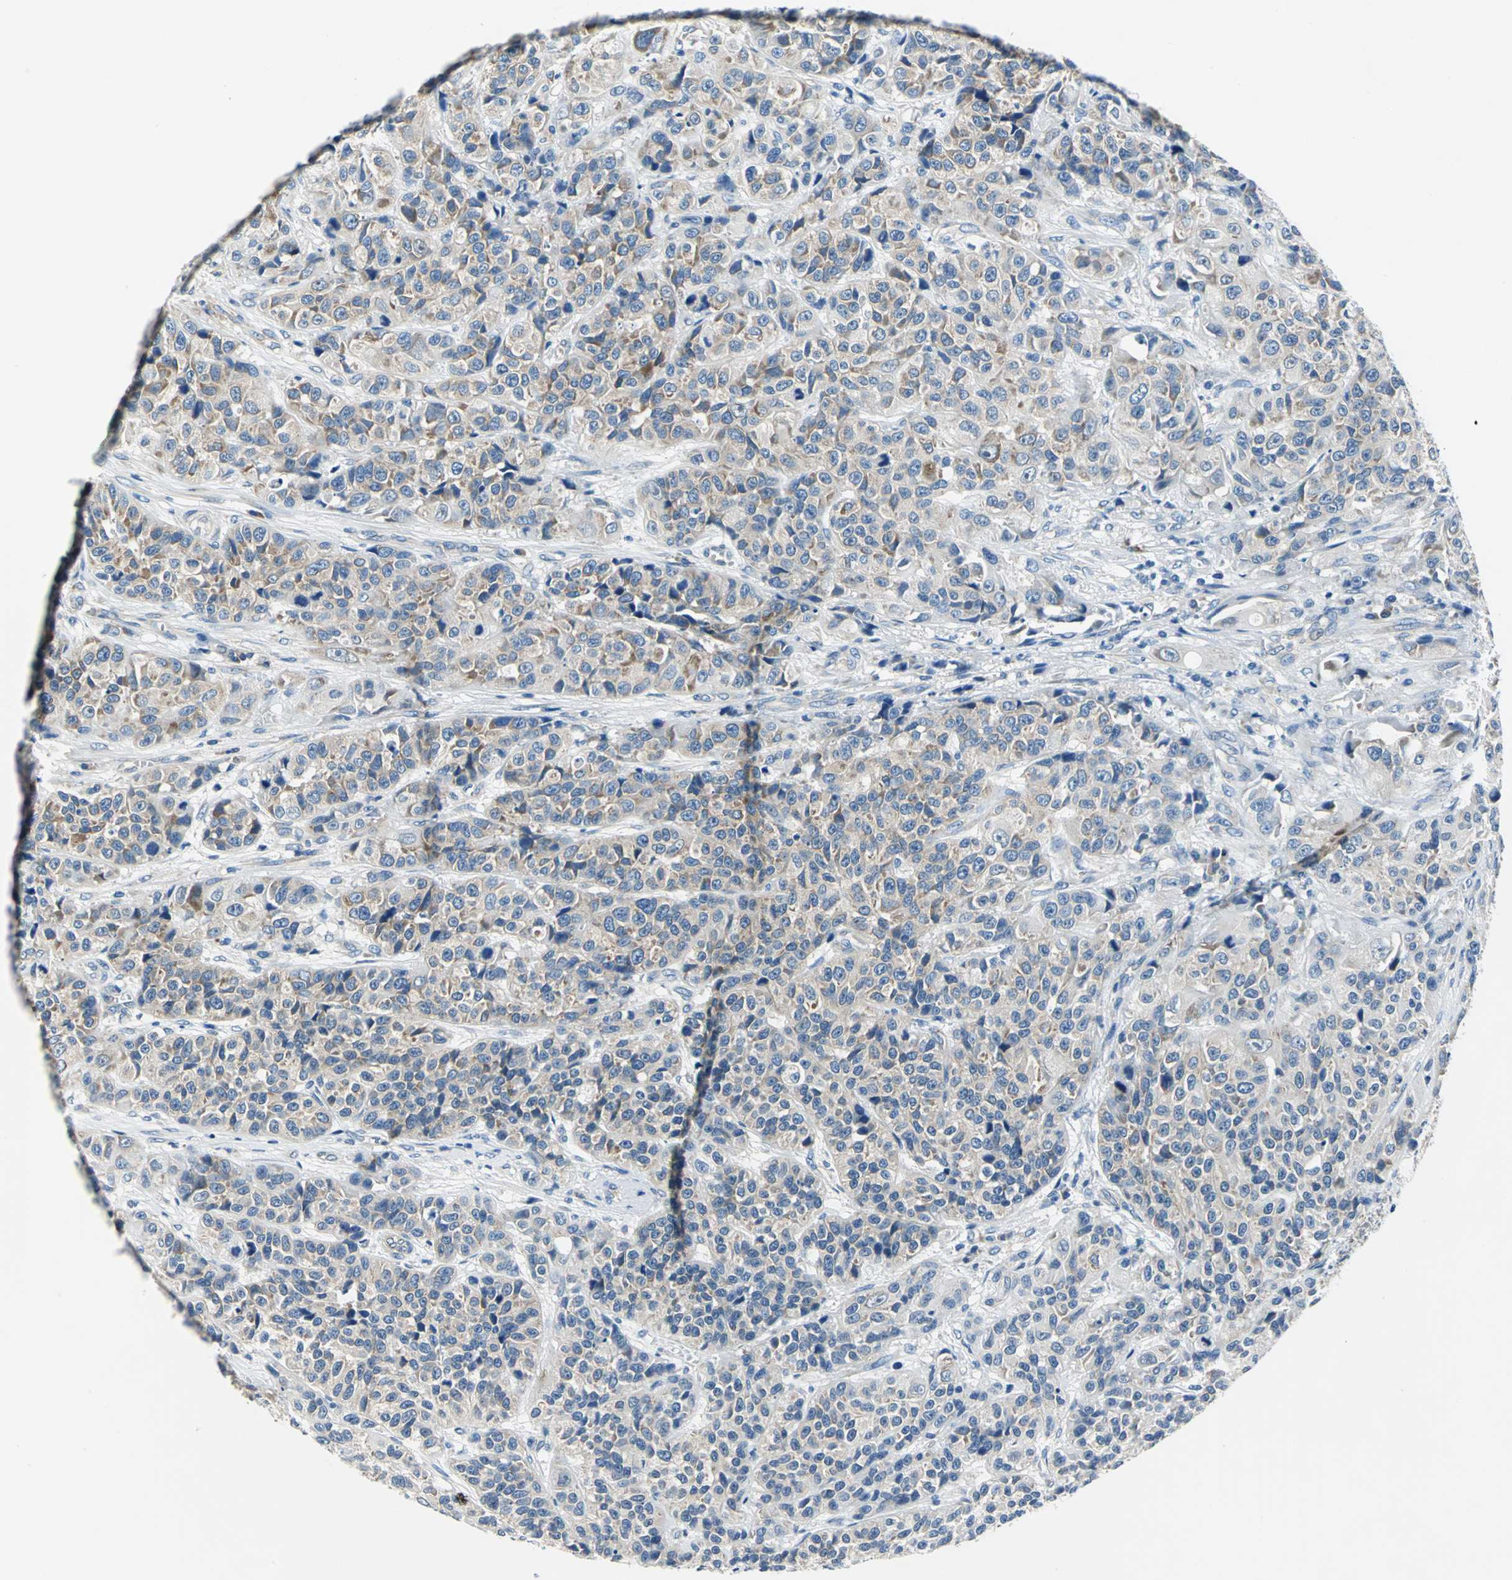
{"staining": {"intensity": "moderate", "quantity": "25%-75%", "location": "cytoplasmic/membranous"}, "tissue": "urothelial cancer", "cell_type": "Tumor cells", "image_type": "cancer", "snomed": [{"axis": "morphology", "description": "Urothelial carcinoma, High grade"}, {"axis": "topography", "description": "Urinary bladder"}], "caption": "Immunohistochemical staining of human urothelial carcinoma (high-grade) shows medium levels of moderate cytoplasmic/membranous protein expression in about 25%-75% of tumor cells. (IHC, brightfield microscopy, high magnification).", "gene": "TRIM25", "patient": {"sex": "female", "age": 81}}